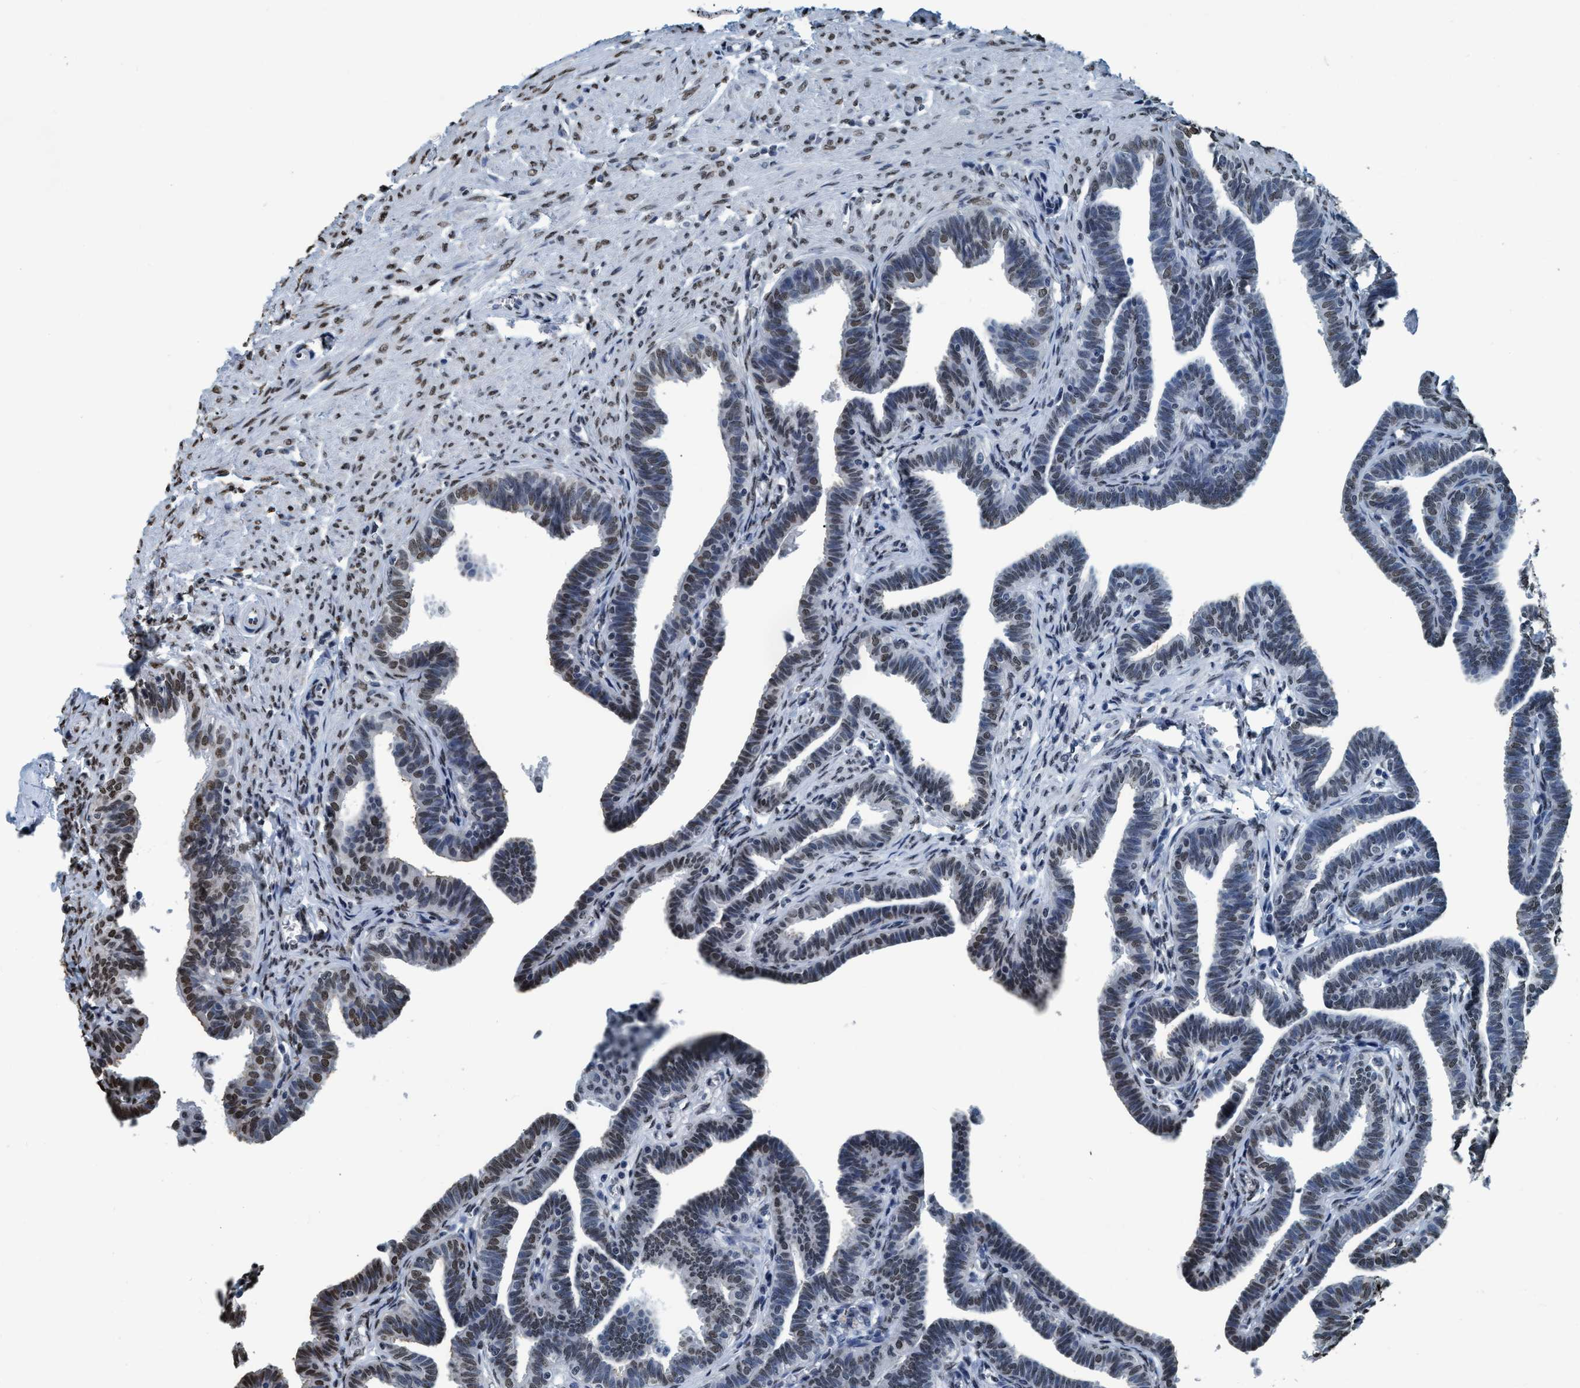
{"staining": {"intensity": "weak", "quantity": "25%-75%", "location": "nuclear"}, "tissue": "fallopian tube", "cell_type": "Glandular cells", "image_type": "normal", "snomed": [{"axis": "morphology", "description": "Normal tissue, NOS"}, {"axis": "topography", "description": "Fallopian tube"}, {"axis": "topography", "description": "Ovary"}], "caption": "Protein expression by IHC exhibits weak nuclear positivity in approximately 25%-75% of glandular cells in benign fallopian tube. Nuclei are stained in blue.", "gene": "CCNE2", "patient": {"sex": "female", "age": 23}}